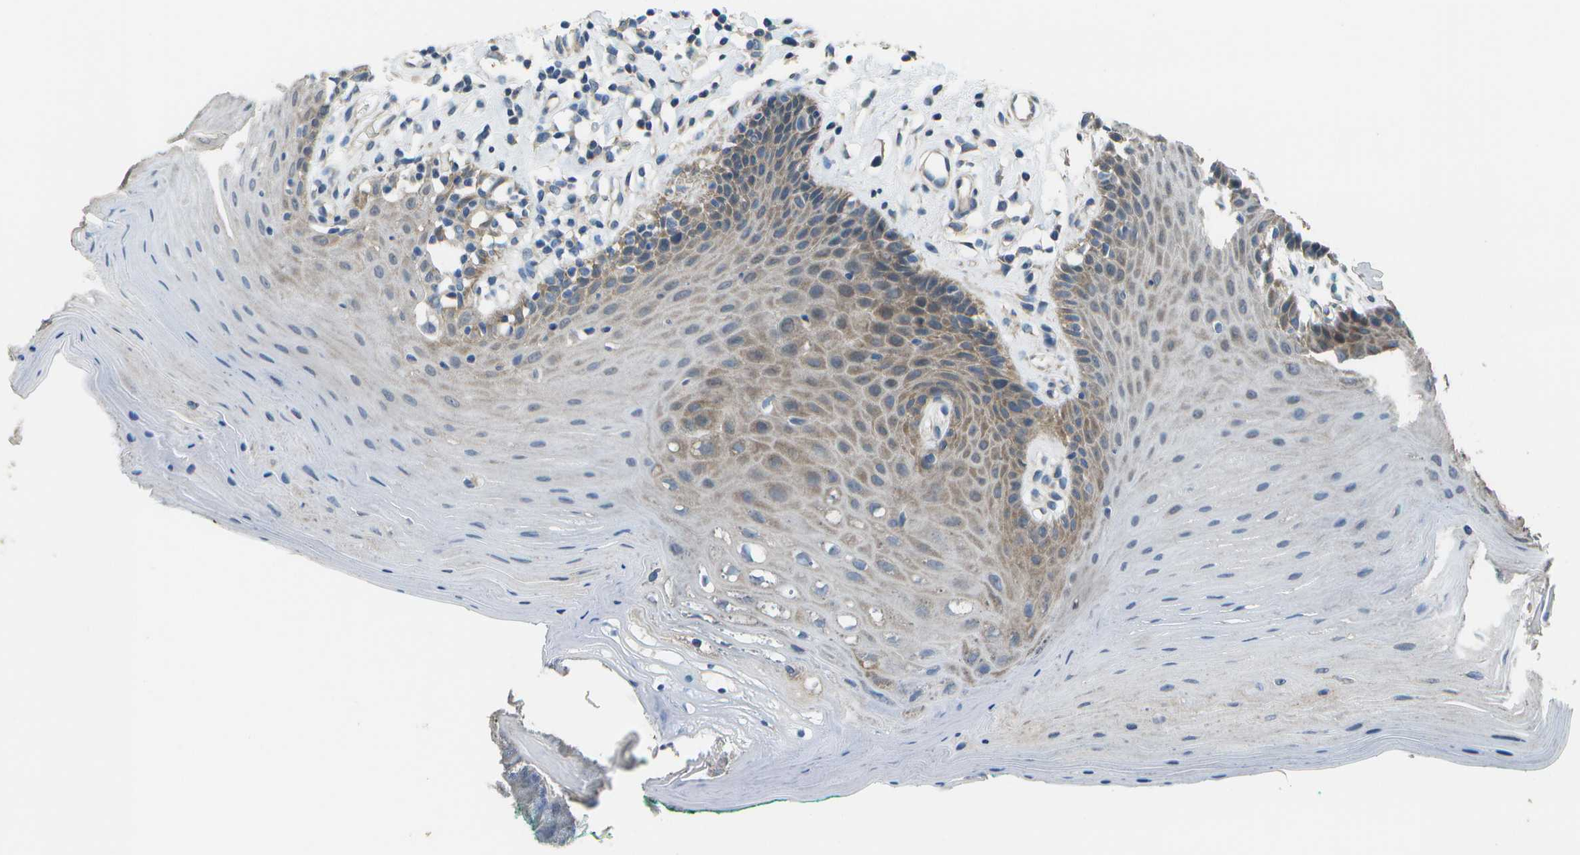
{"staining": {"intensity": "moderate", "quantity": "25%-75%", "location": "cytoplasmic/membranous"}, "tissue": "oral mucosa", "cell_type": "Squamous epithelial cells", "image_type": "normal", "snomed": [{"axis": "morphology", "description": "Normal tissue, NOS"}, {"axis": "topography", "description": "Skeletal muscle"}, {"axis": "topography", "description": "Oral tissue"}], "caption": "A brown stain shows moderate cytoplasmic/membranous staining of a protein in squamous epithelial cells of benign oral mucosa. (Brightfield microscopy of DAB IHC at high magnification).", "gene": "CLNS1A", "patient": {"sex": "male", "age": 58}}